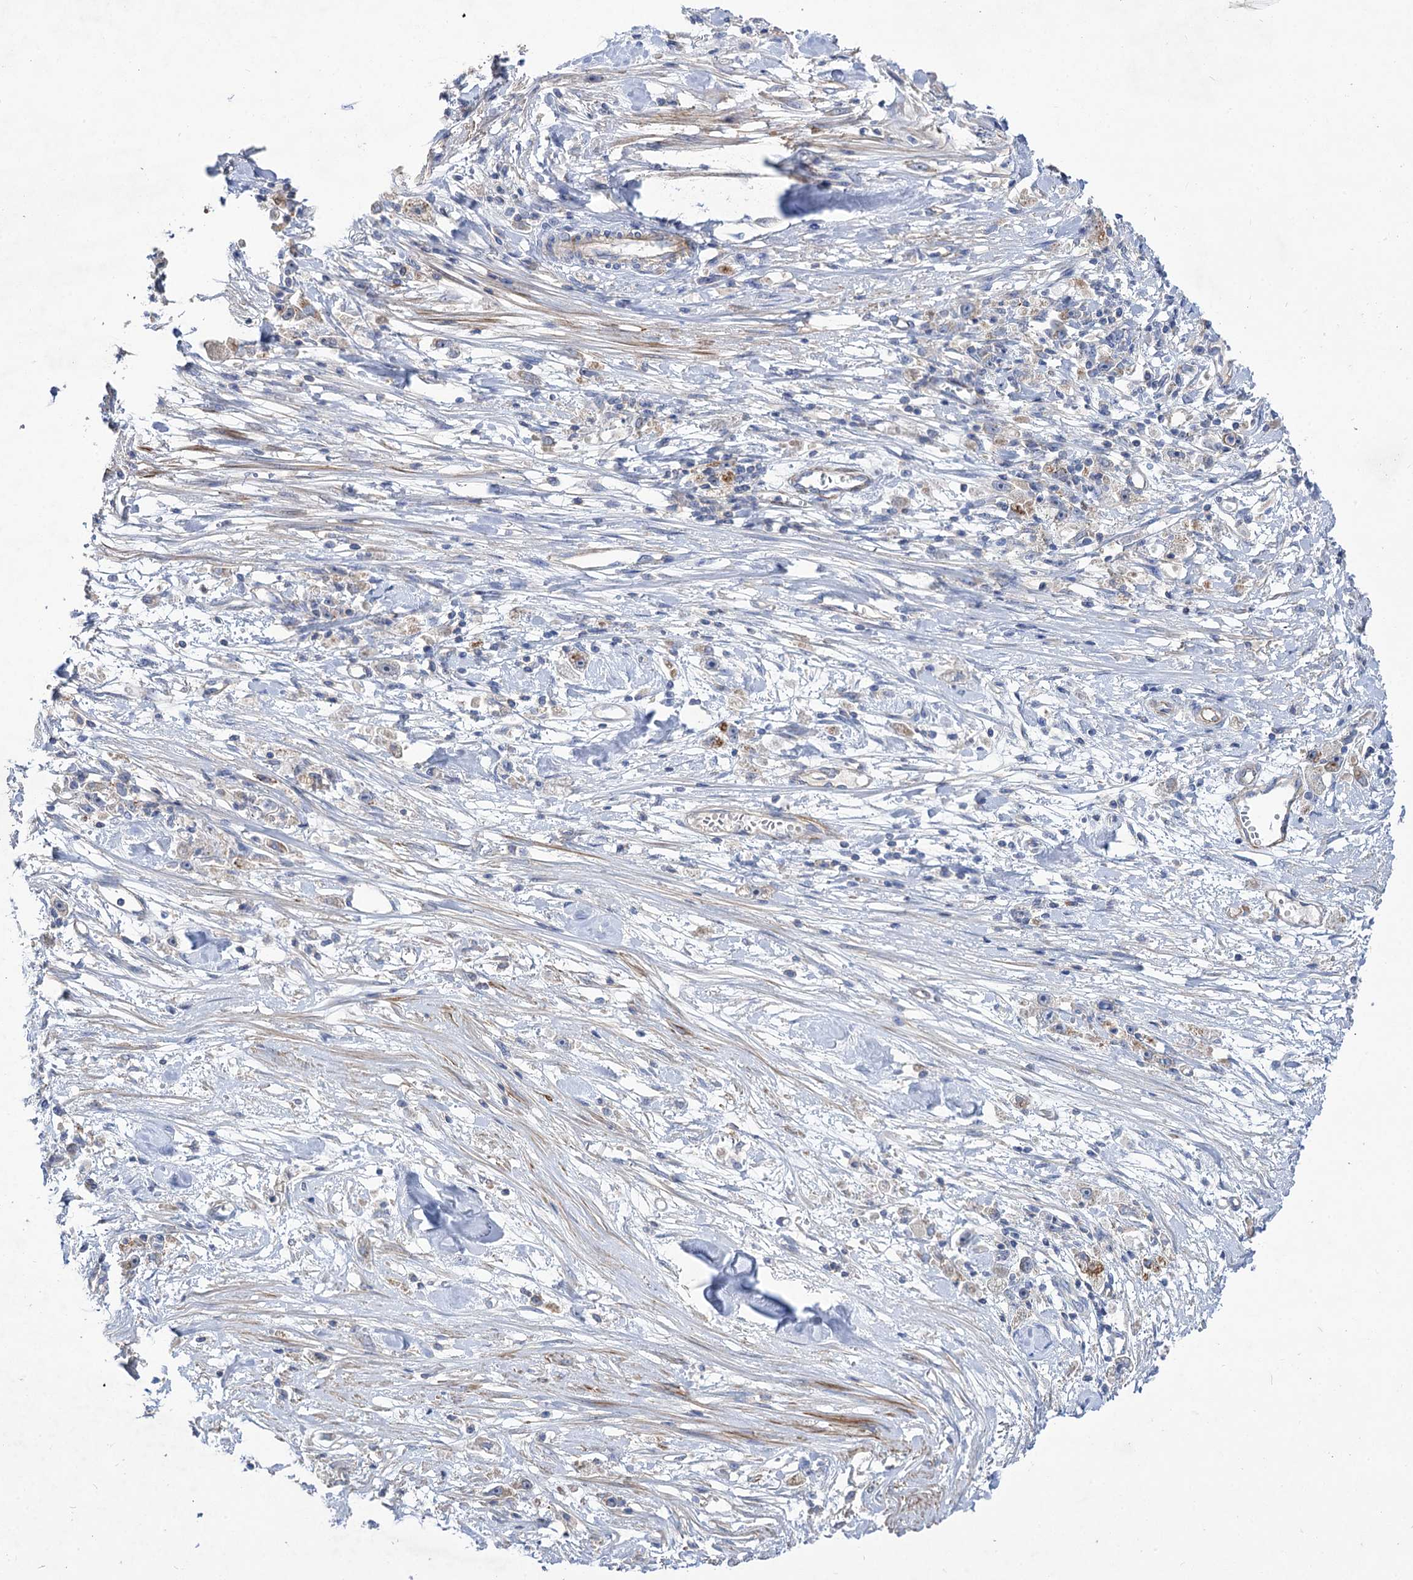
{"staining": {"intensity": "negative", "quantity": "none", "location": "none"}, "tissue": "stomach cancer", "cell_type": "Tumor cells", "image_type": "cancer", "snomed": [{"axis": "morphology", "description": "Adenocarcinoma, NOS"}, {"axis": "topography", "description": "Stomach"}], "caption": "This is an IHC image of human stomach adenocarcinoma. There is no staining in tumor cells.", "gene": "NUDCD2", "patient": {"sex": "female", "age": 59}}